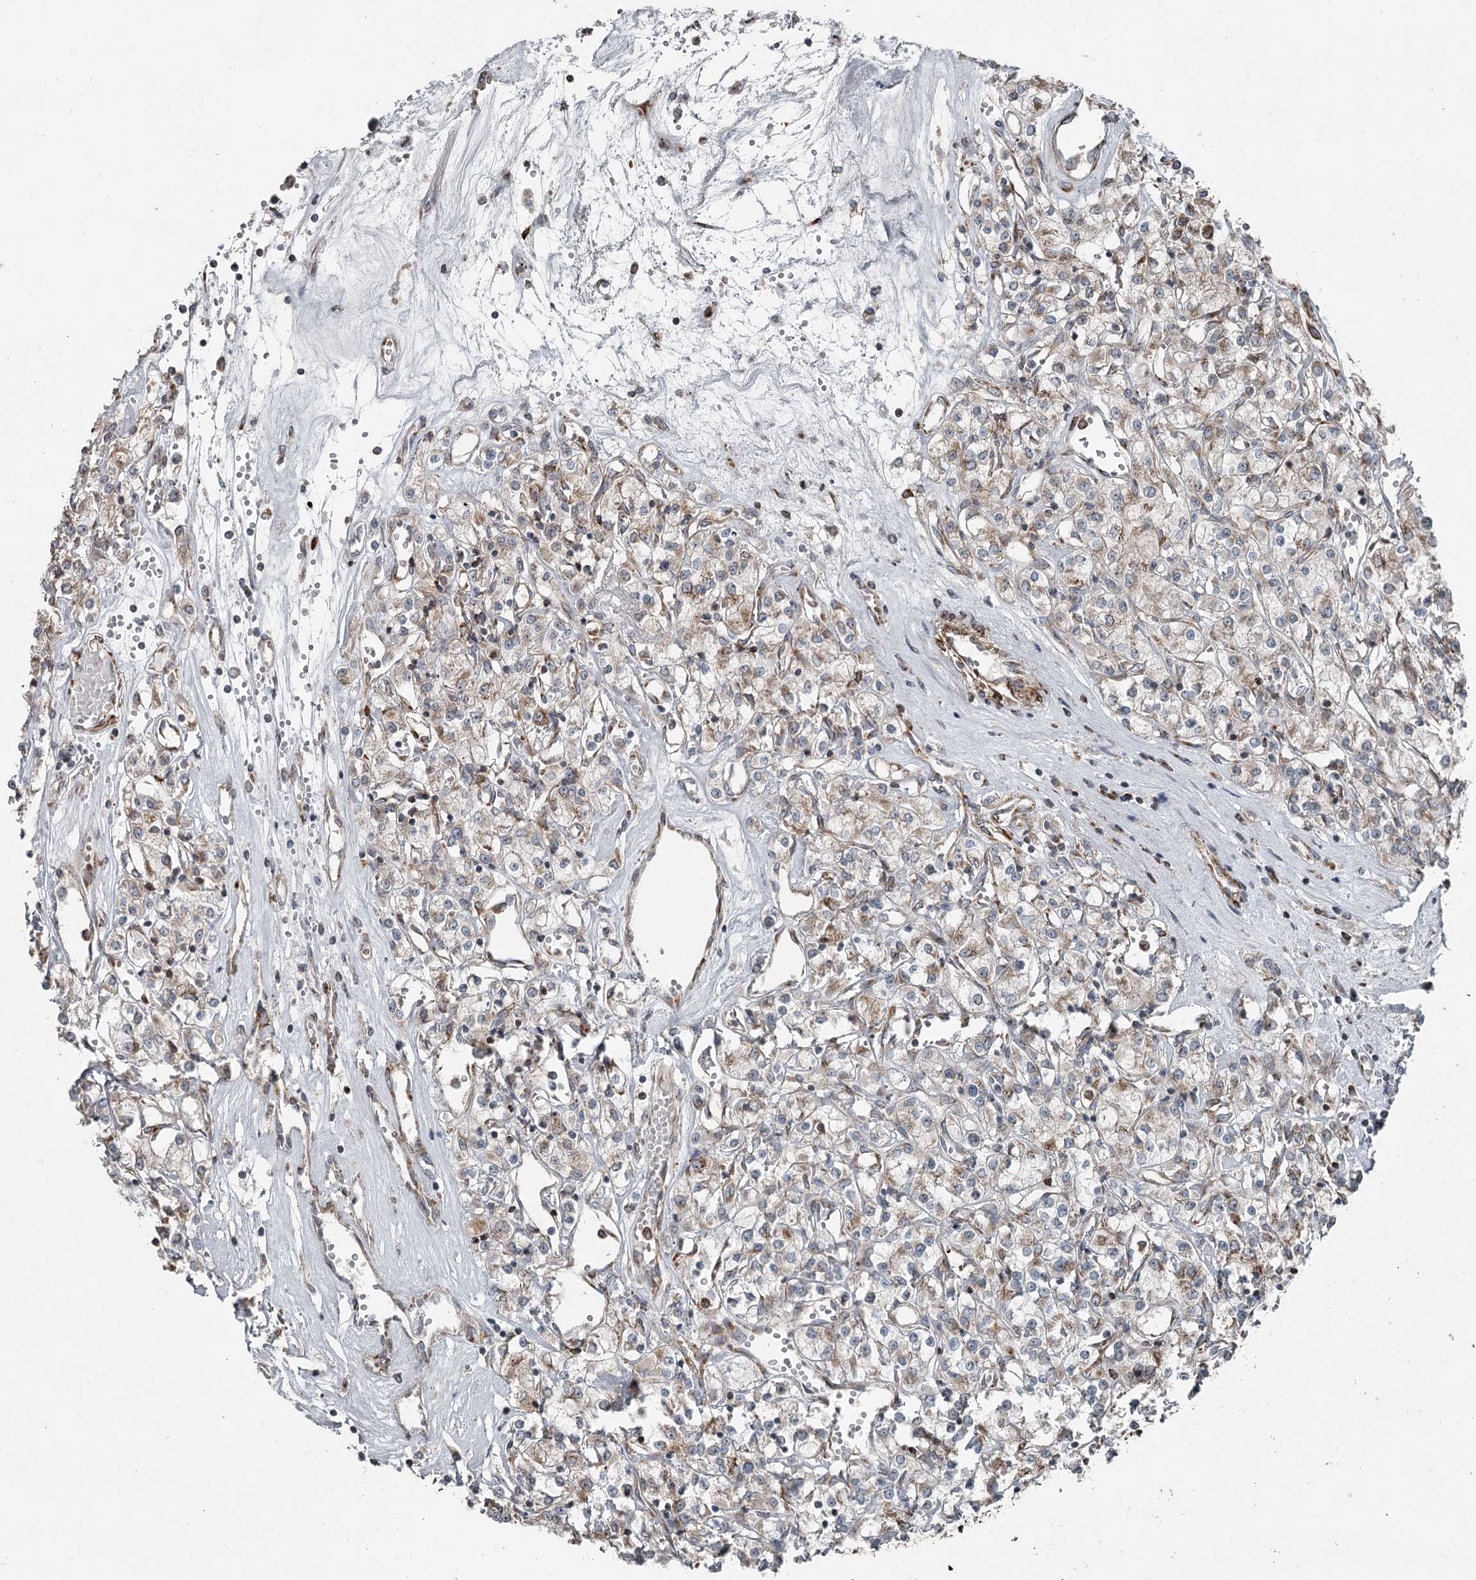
{"staining": {"intensity": "weak", "quantity": "25%-75%", "location": "cytoplasmic/membranous"}, "tissue": "renal cancer", "cell_type": "Tumor cells", "image_type": "cancer", "snomed": [{"axis": "morphology", "description": "Adenocarcinoma, NOS"}, {"axis": "topography", "description": "Kidney"}], "caption": "Tumor cells demonstrate low levels of weak cytoplasmic/membranous staining in approximately 25%-75% of cells in renal adenocarcinoma. Using DAB (3,3'-diaminobenzidine) (brown) and hematoxylin (blue) stains, captured at high magnification using brightfield microscopy.", "gene": "RASSF8", "patient": {"sex": "female", "age": 59}}